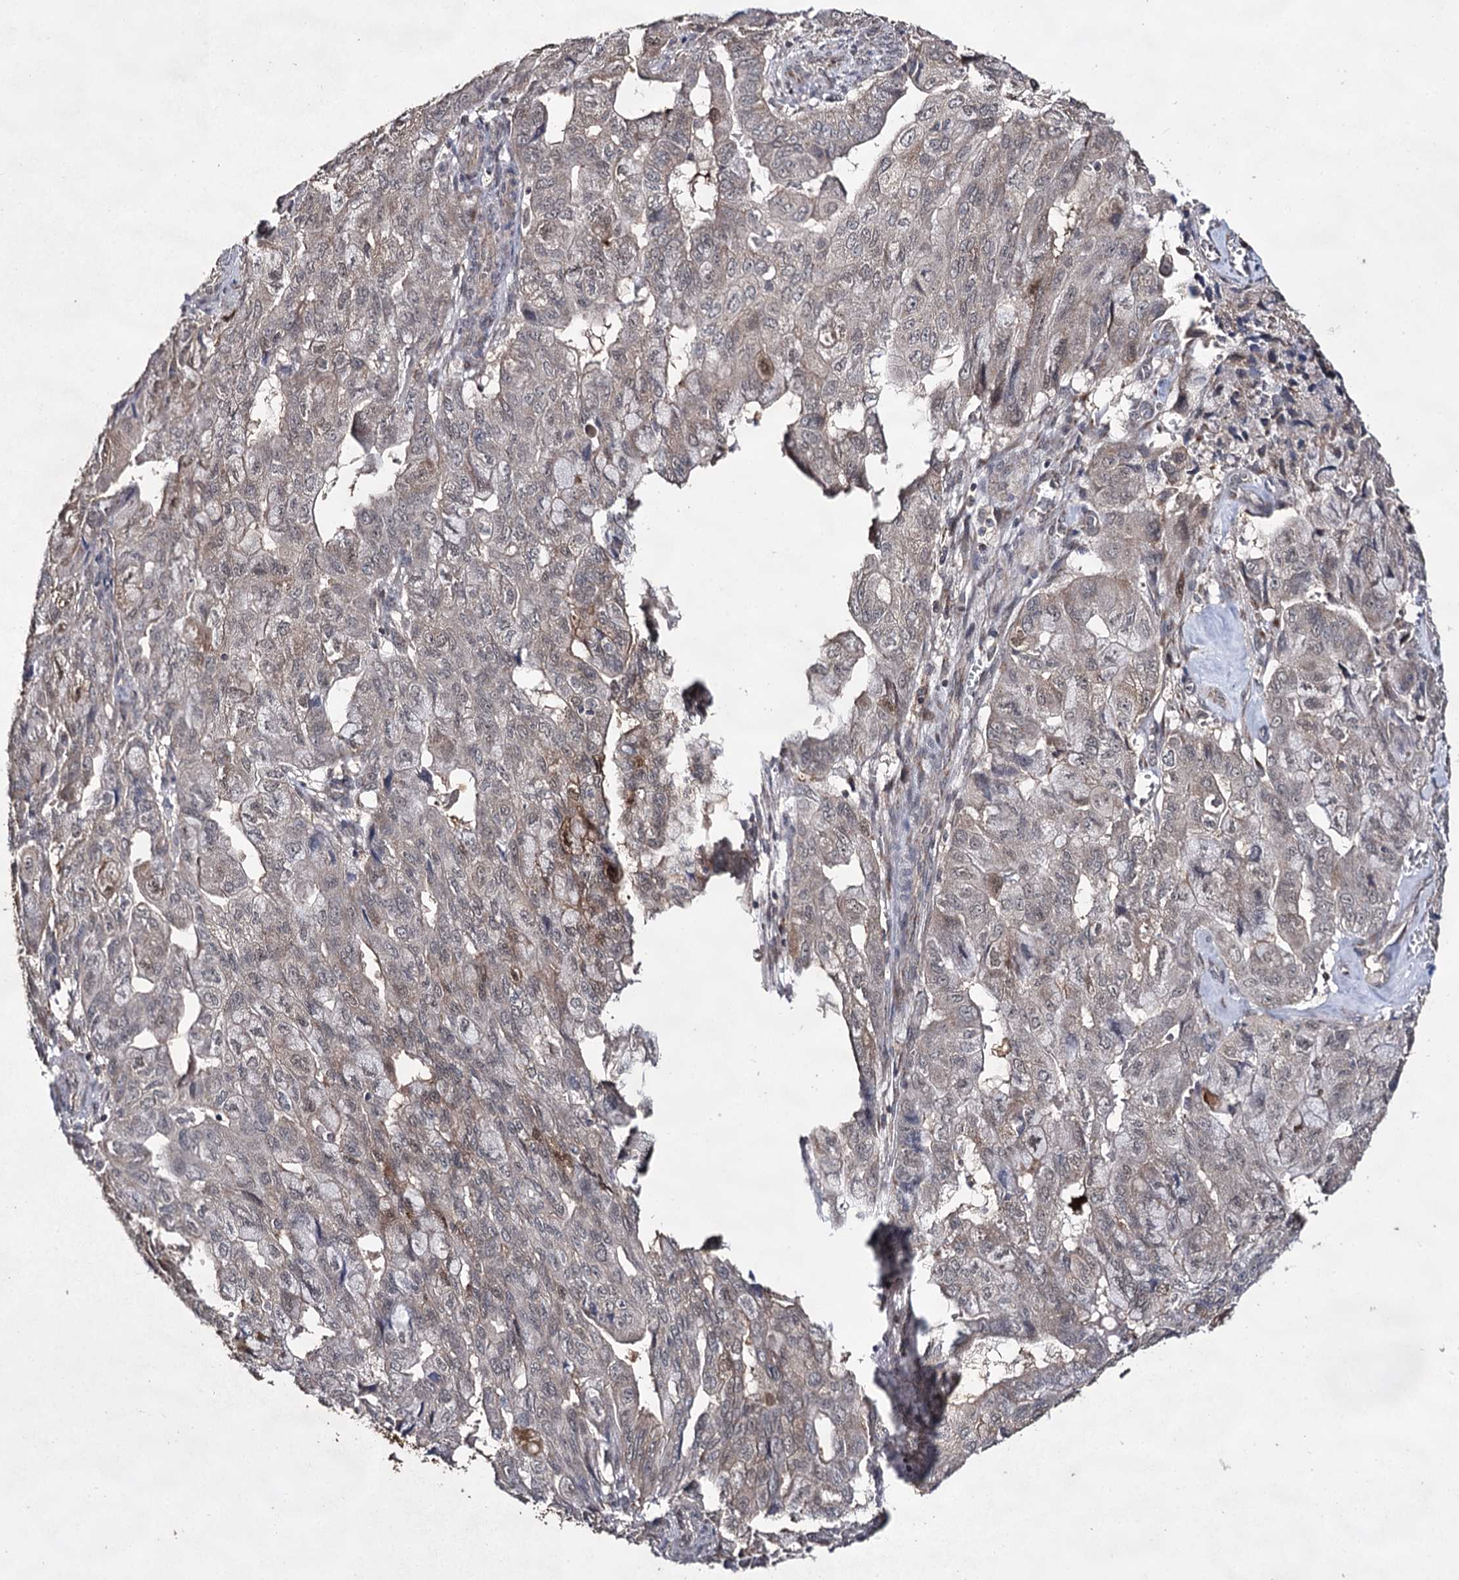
{"staining": {"intensity": "weak", "quantity": "25%-75%", "location": "cytoplasmic/membranous"}, "tissue": "pancreatic cancer", "cell_type": "Tumor cells", "image_type": "cancer", "snomed": [{"axis": "morphology", "description": "Adenocarcinoma, NOS"}, {"axis": "topography", "description": "Pancreas"}], "caption": "Tumor cells display low levels of weak cytoplasmic/membranous expression in approximately 25%-75% of cells in pancreatic adenocarcinoma. Immunohistochemistry stains the protein in brown and the nuclei are stained blue.", "gene": "ACTR6", "patient": {"sex": "male", "age": 51}}